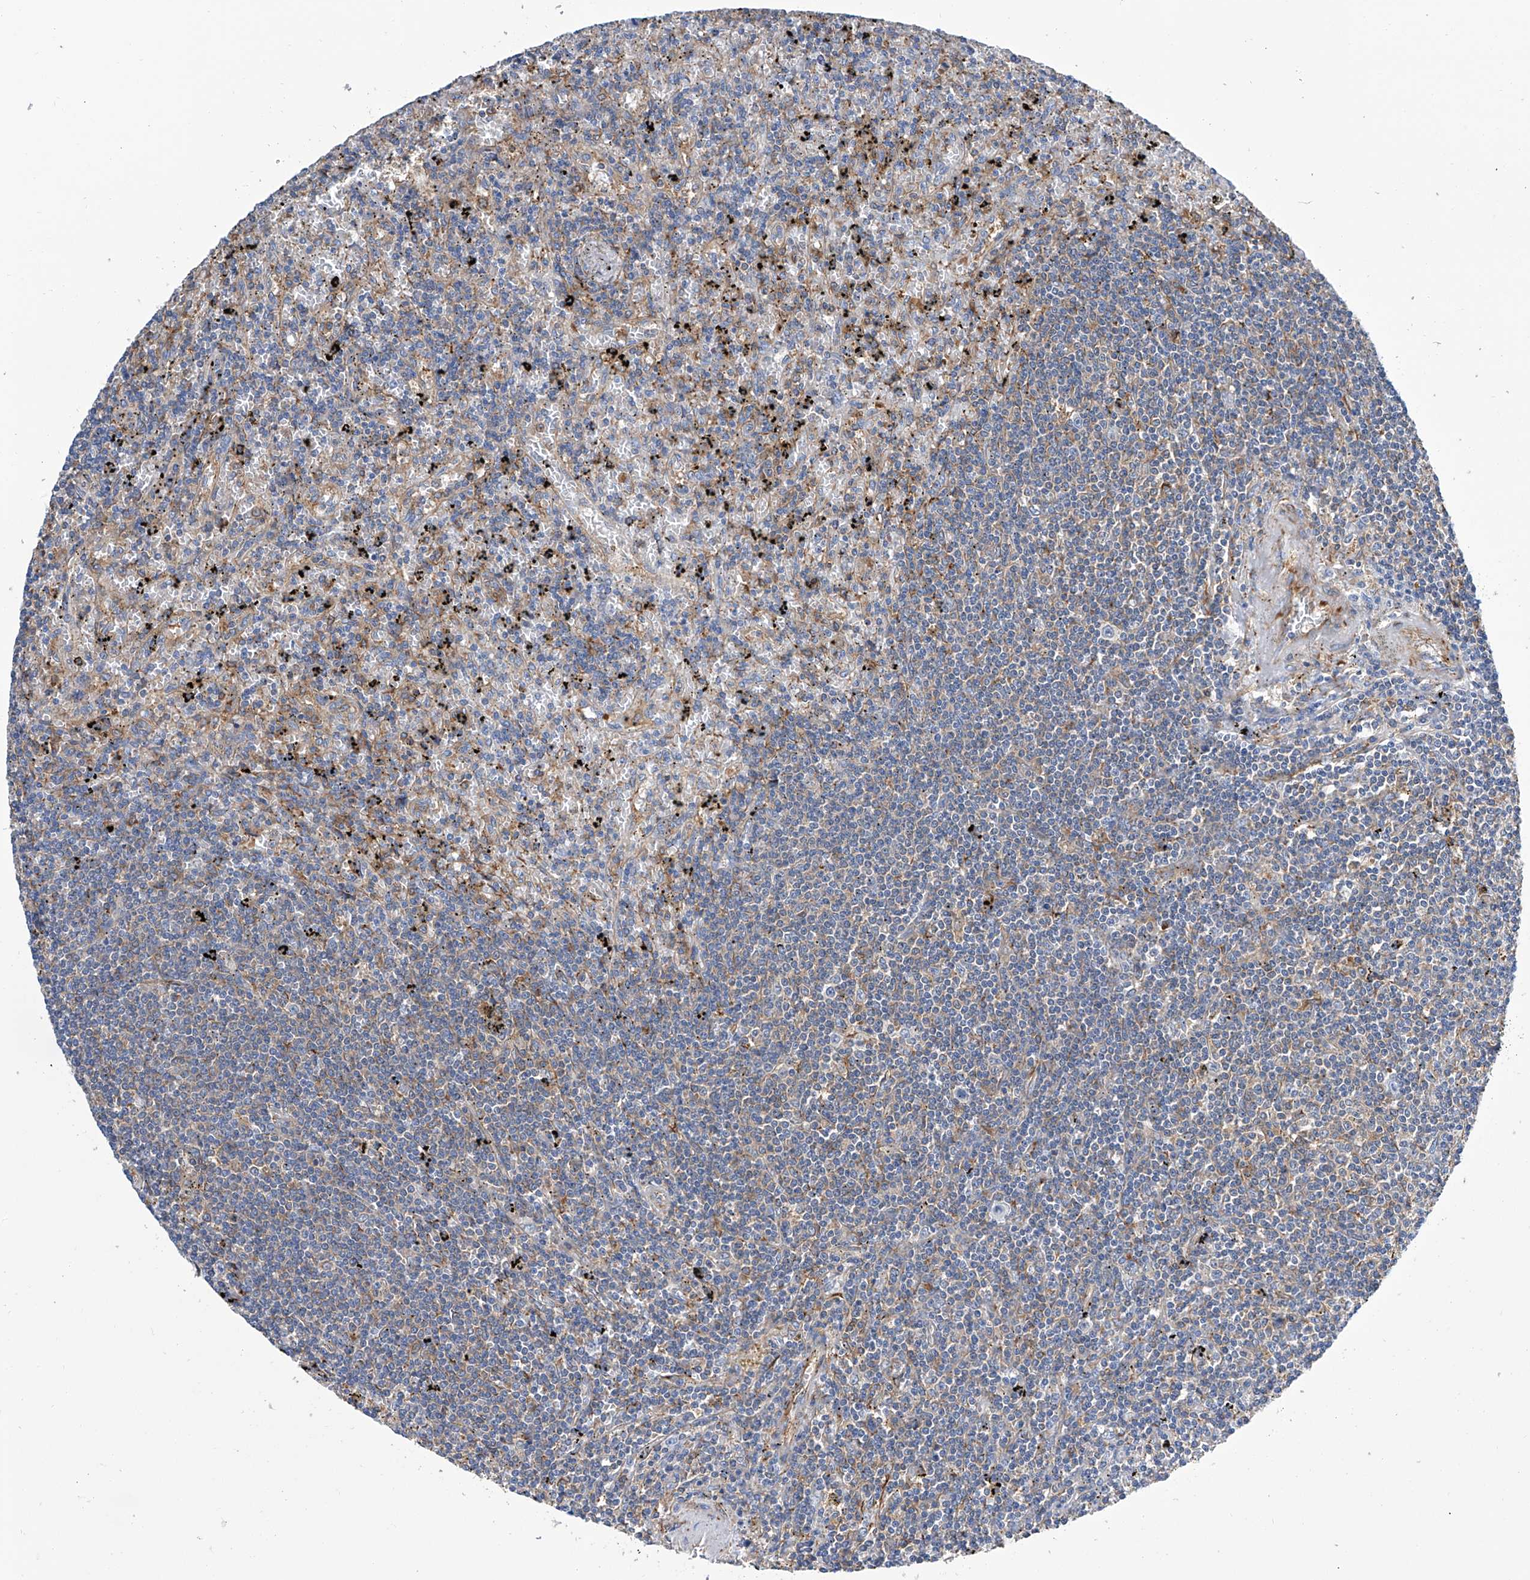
{"staining": {"intensity": "negative", "quantity": "none", "location": "none"}, "tissue": "lymphoma", "cell_type": "Tumor cells", "image_type": "cancer", "snomed": [{"axis": "morphology", "description": "Malignant lymphoma, non-Hodgkin's type, Low grade"}, {"axis": "topography", "description": "Spleen"}], "caption": "The histopathology image exhibits no significant positivity in tumor cells of low-grade malignant lymphoma, non-Hodgkin's type.", "gene": "GPT", "patient": {"sex": "male", "age": 76}}